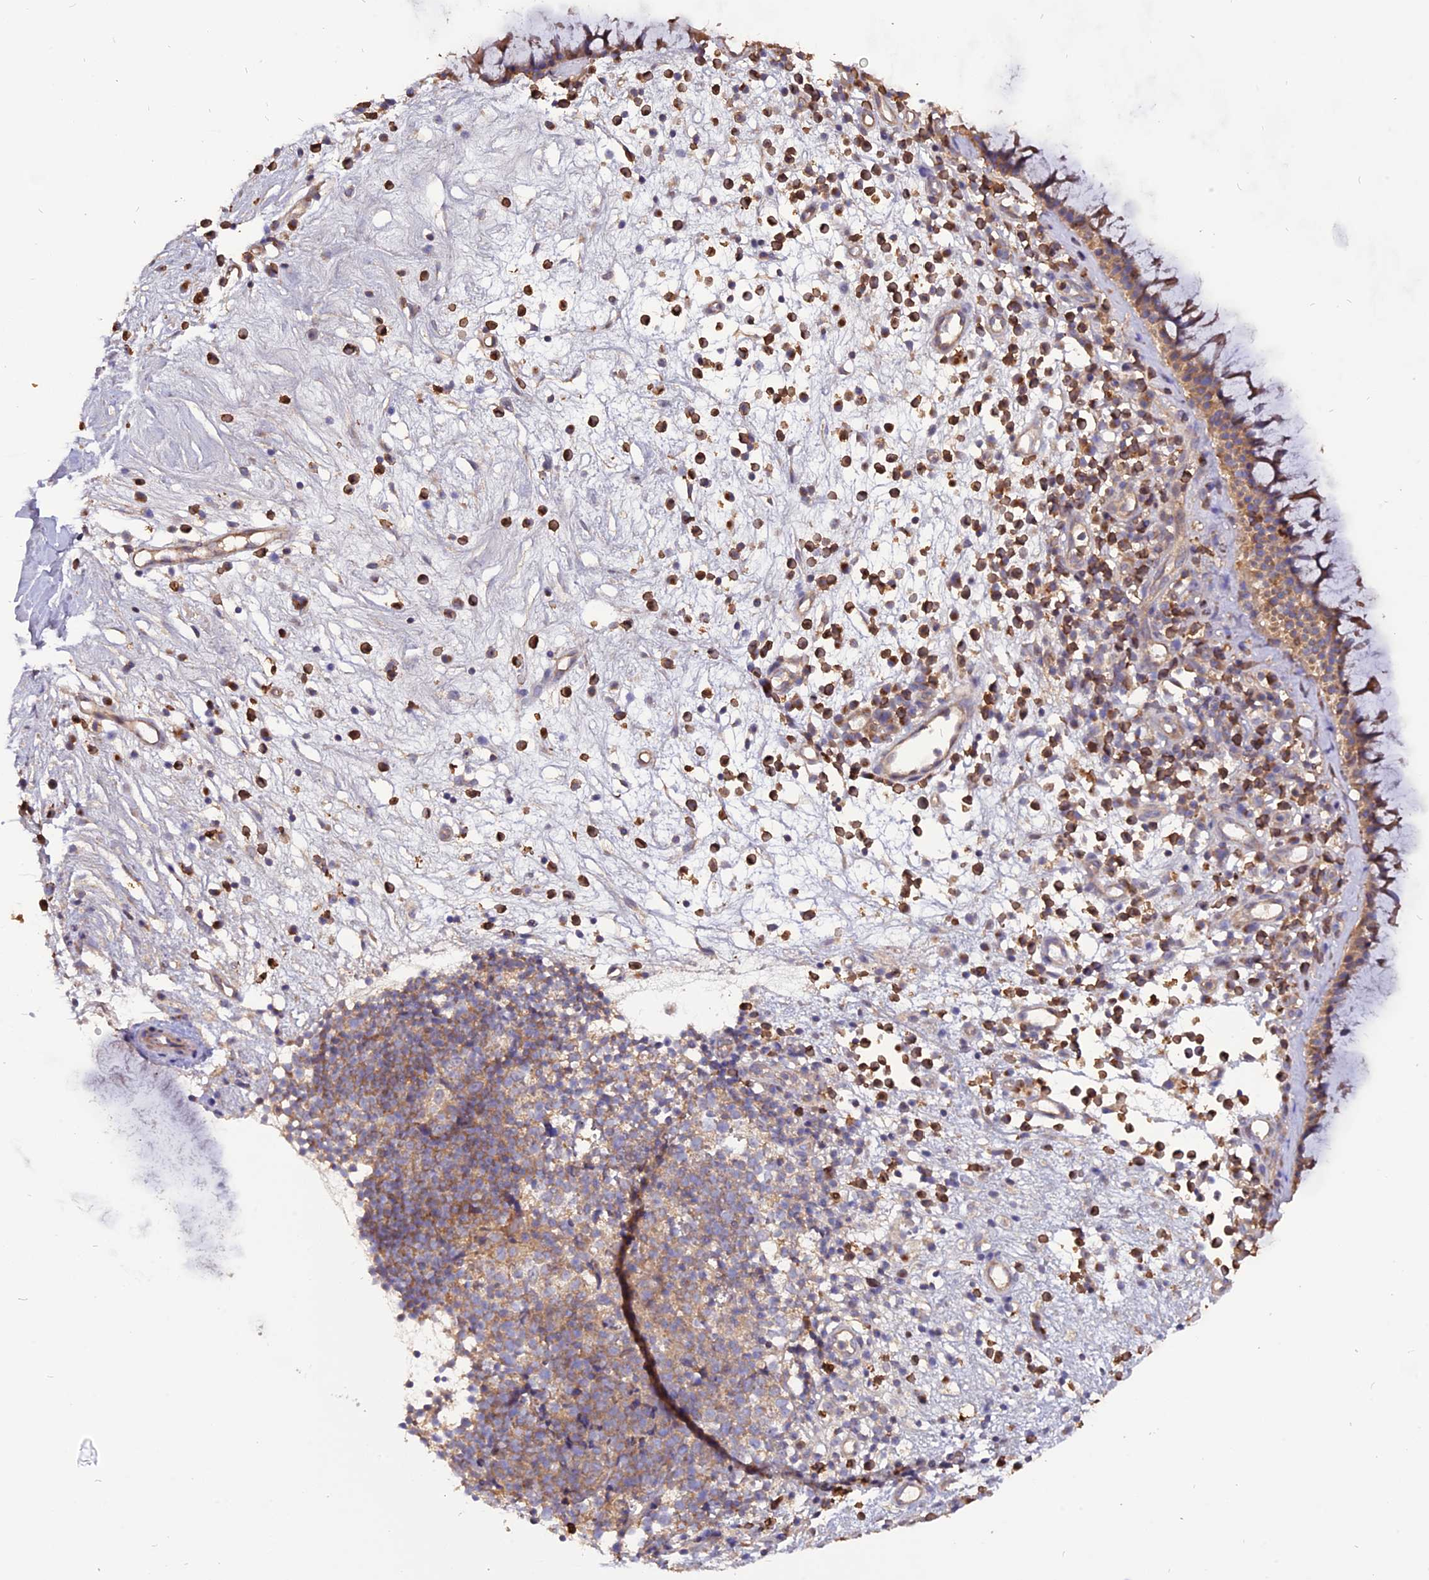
{"staining": {"intensity": "weak", "quantity": ">75%", "location": "cytoplasmic/membranous"}, "tissue": "nasopharynx", "cell_type": "Respiratory epithelial cells", "image_type": "normal", "snomed": [{"axis": "morphology", "description": "Normal tissue, NOS"}, {"axis": "morphology", "description": "Inflammation, NOS"}, {"axis": "topography", "description": "Nasopharynx"}], "caption": "Immunohistochemistry (IHC) of benign nasopharynx shows low levels of weak cytoplasmic/membranous expression in about >75% of respiratory epithelial cells.", "gene": "CARMIL2", "patient": {"sex": "male", "age": 70}}